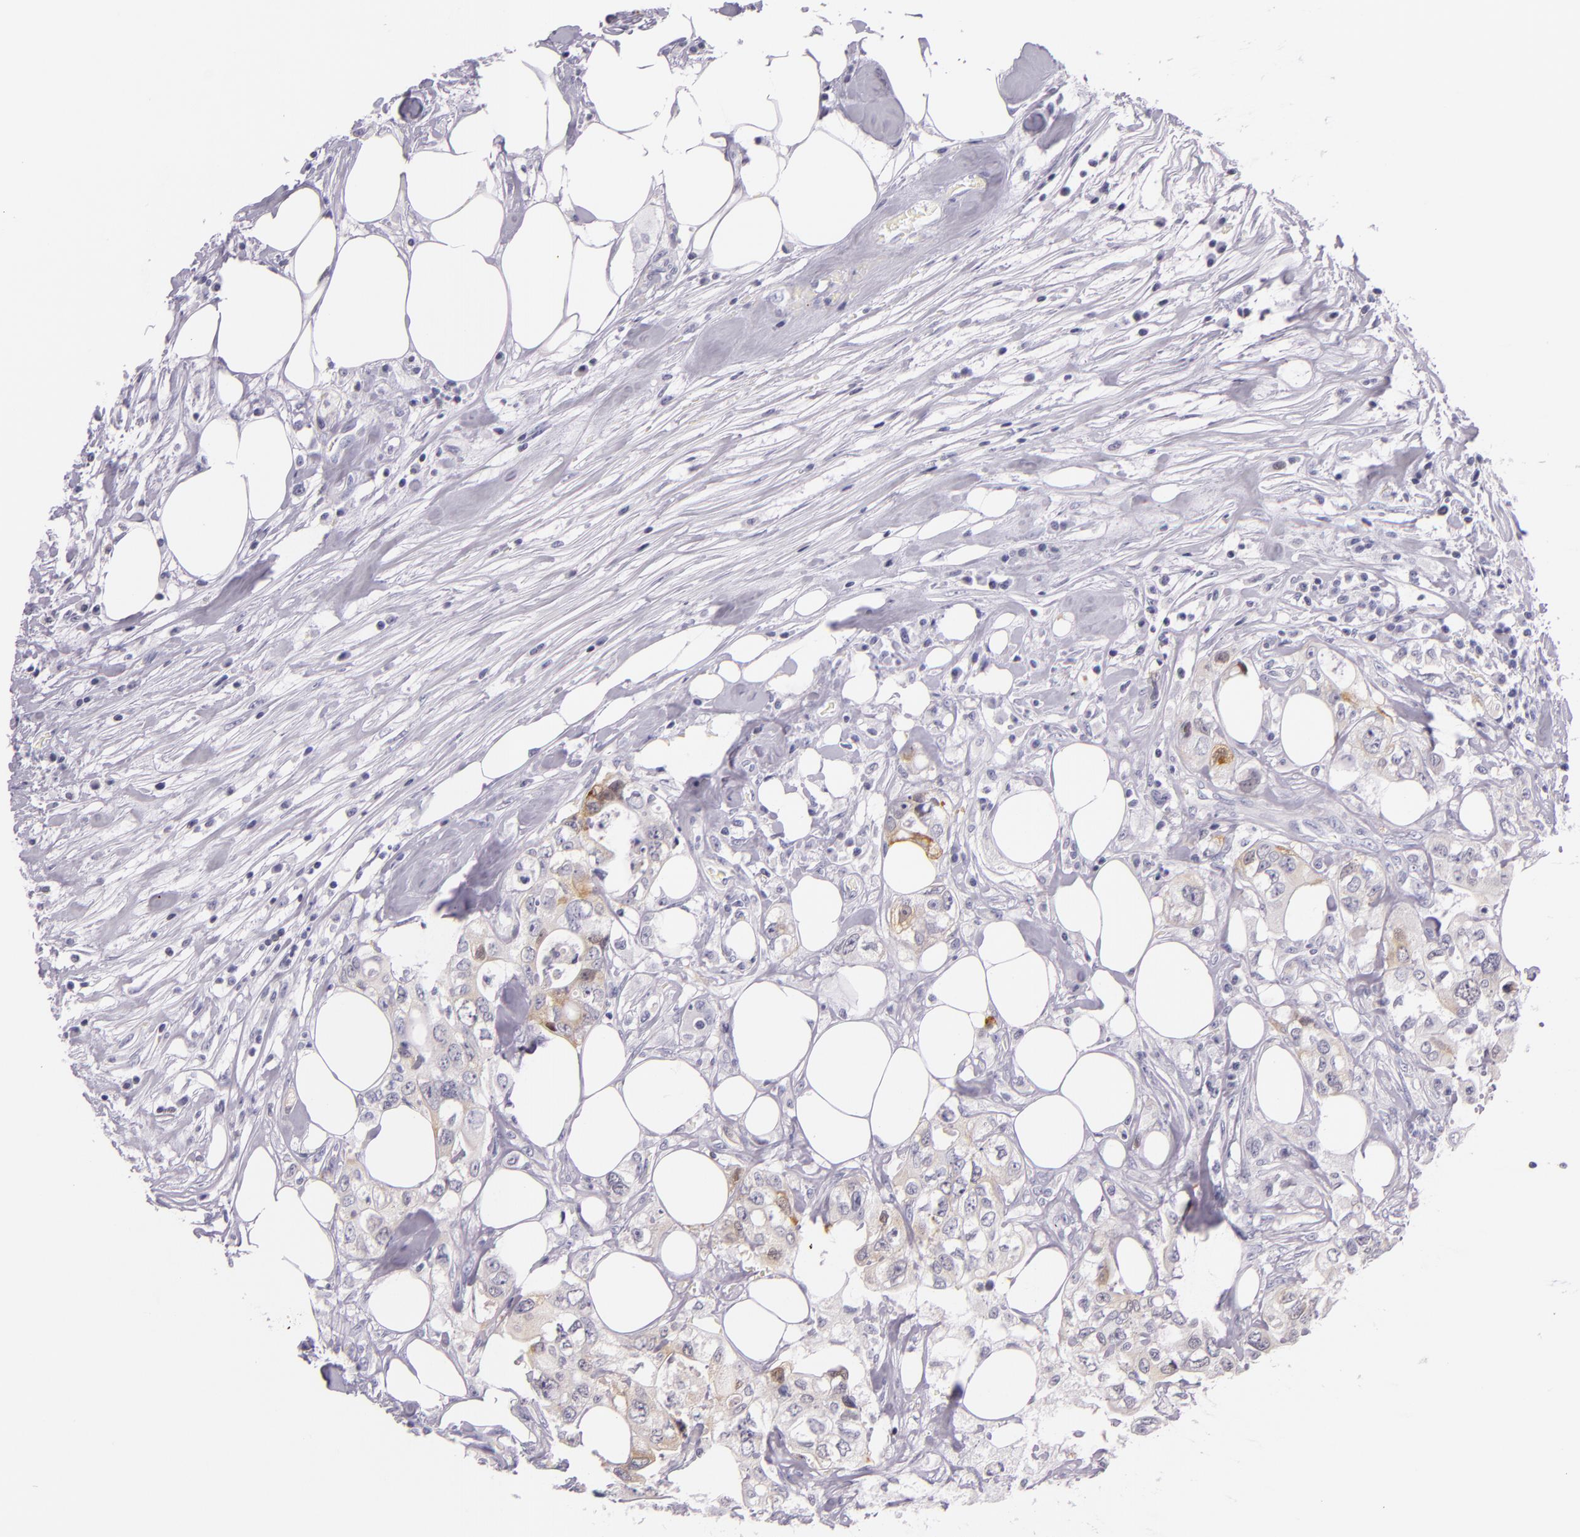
{"staining": {"intensity": "weak", "quantity": "<25%", "location": "cytoplasmic/membranous"}, "tissue": "colorectal cancer", "cell_type": "Tumor cells", "image_type": "cancer", "snomed": [{"axis": "morphology", "description": "Adenocarcinoma, NOS"}, {"axis": "topography", "description": "Rectum"}], "caption": "Colorectal adenocarcinoma stained for a protein using IHC shows no staining tumor cells.", "gene": "HSP90AA1", "patient": {"sex": "female", "age": 57}}